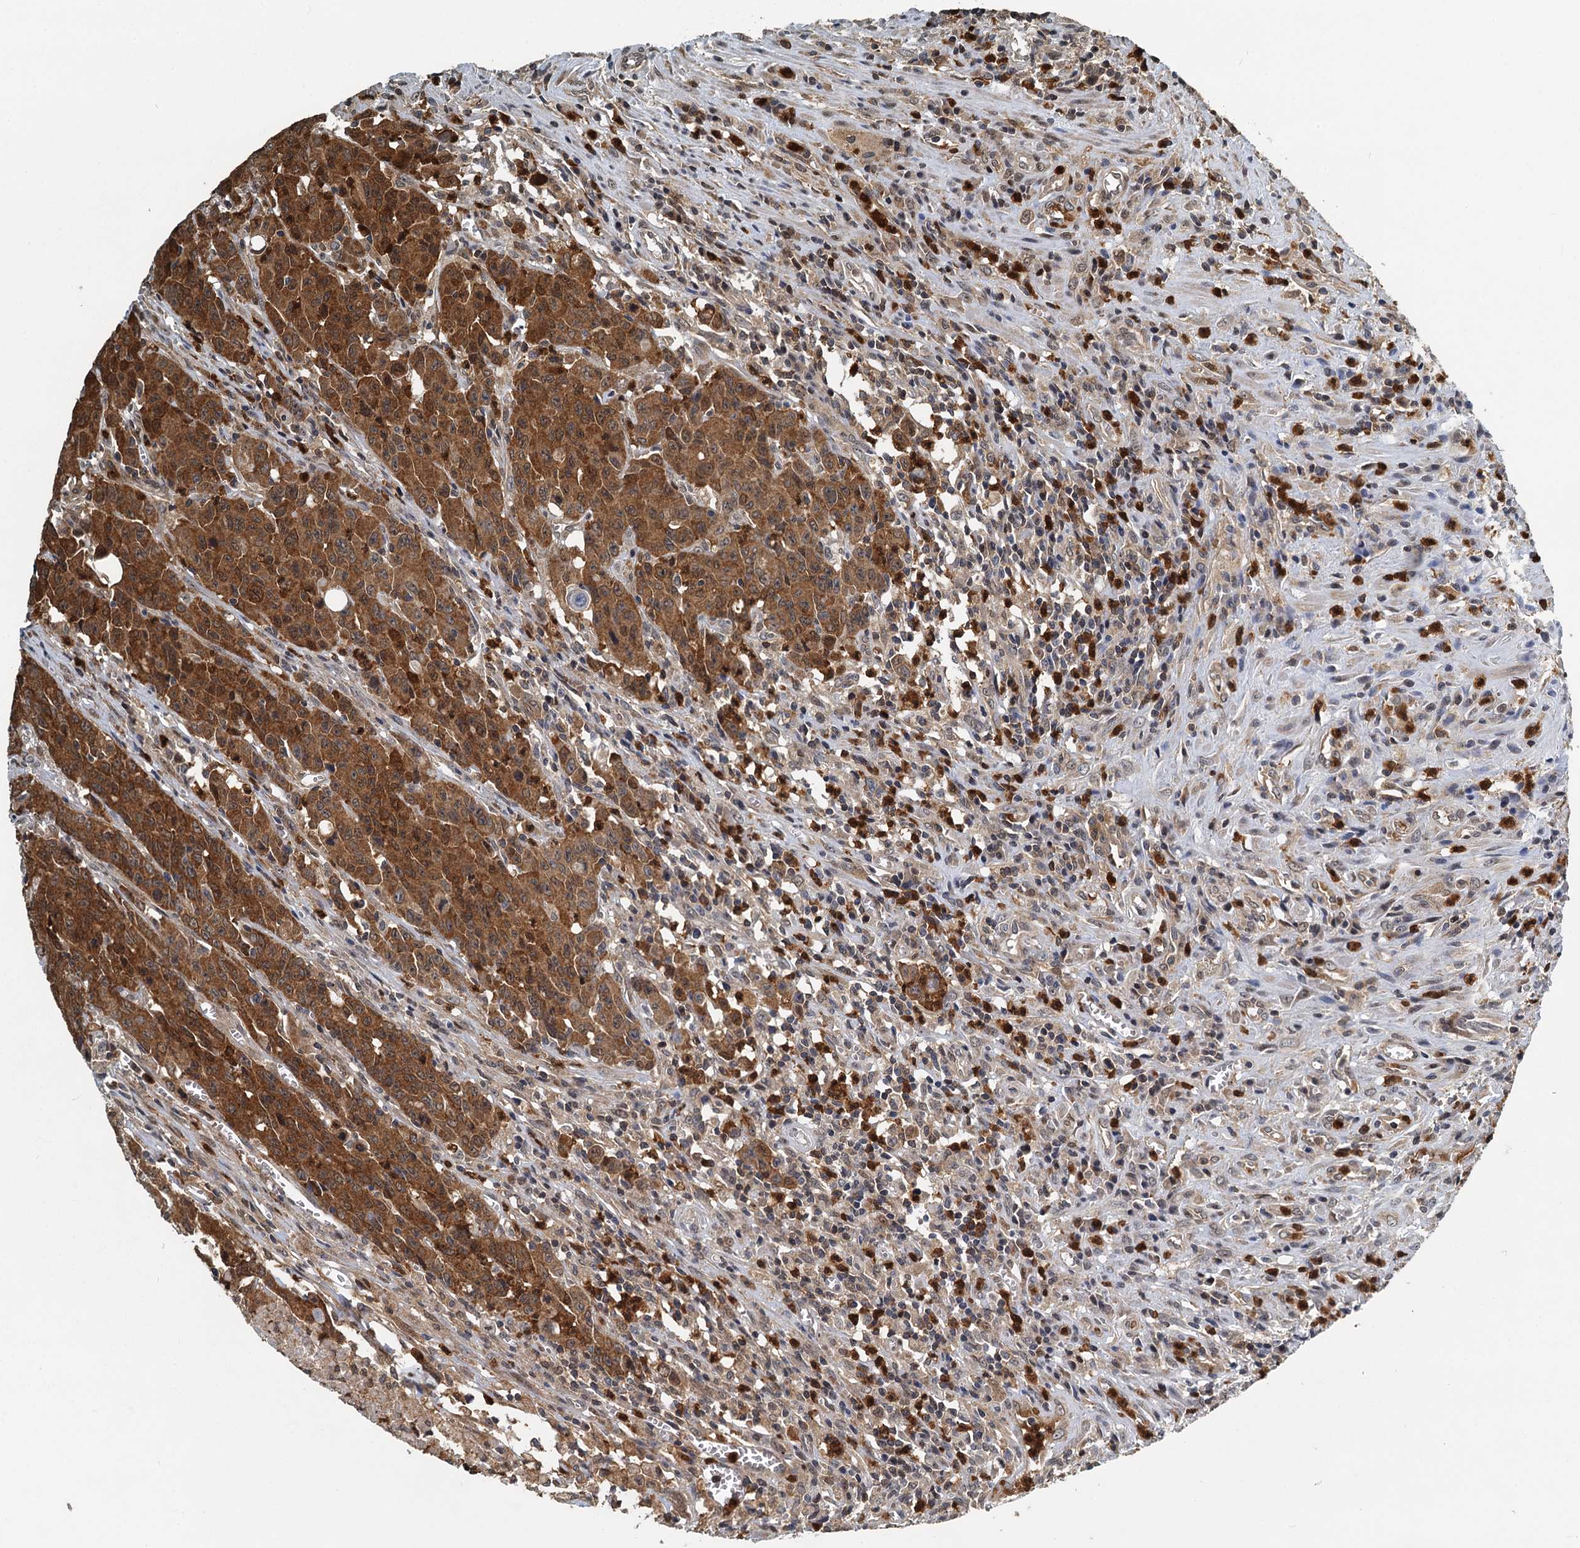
{"staining": {"intensity": "strong", "quantity": ">75%", "location": "cytoplasmic/membranous"}, "tissue": "colorectal cancer", "cell_type": "Tumor cells", "image_type": "cancer", "snomed": [{"axis": "morphology", "description": "Adenocarcinoma, NOS"}, {"axis": "topography", "description": "Colon"}], "caption": "This image reveals IHC staining of human adenocarcinoma (colorectal), with high strong cytoplasmic/membranous expression in approximately >75% of tumor cells.", "gene": "GPI", "patient": {"sex": "male", "age": 62}}